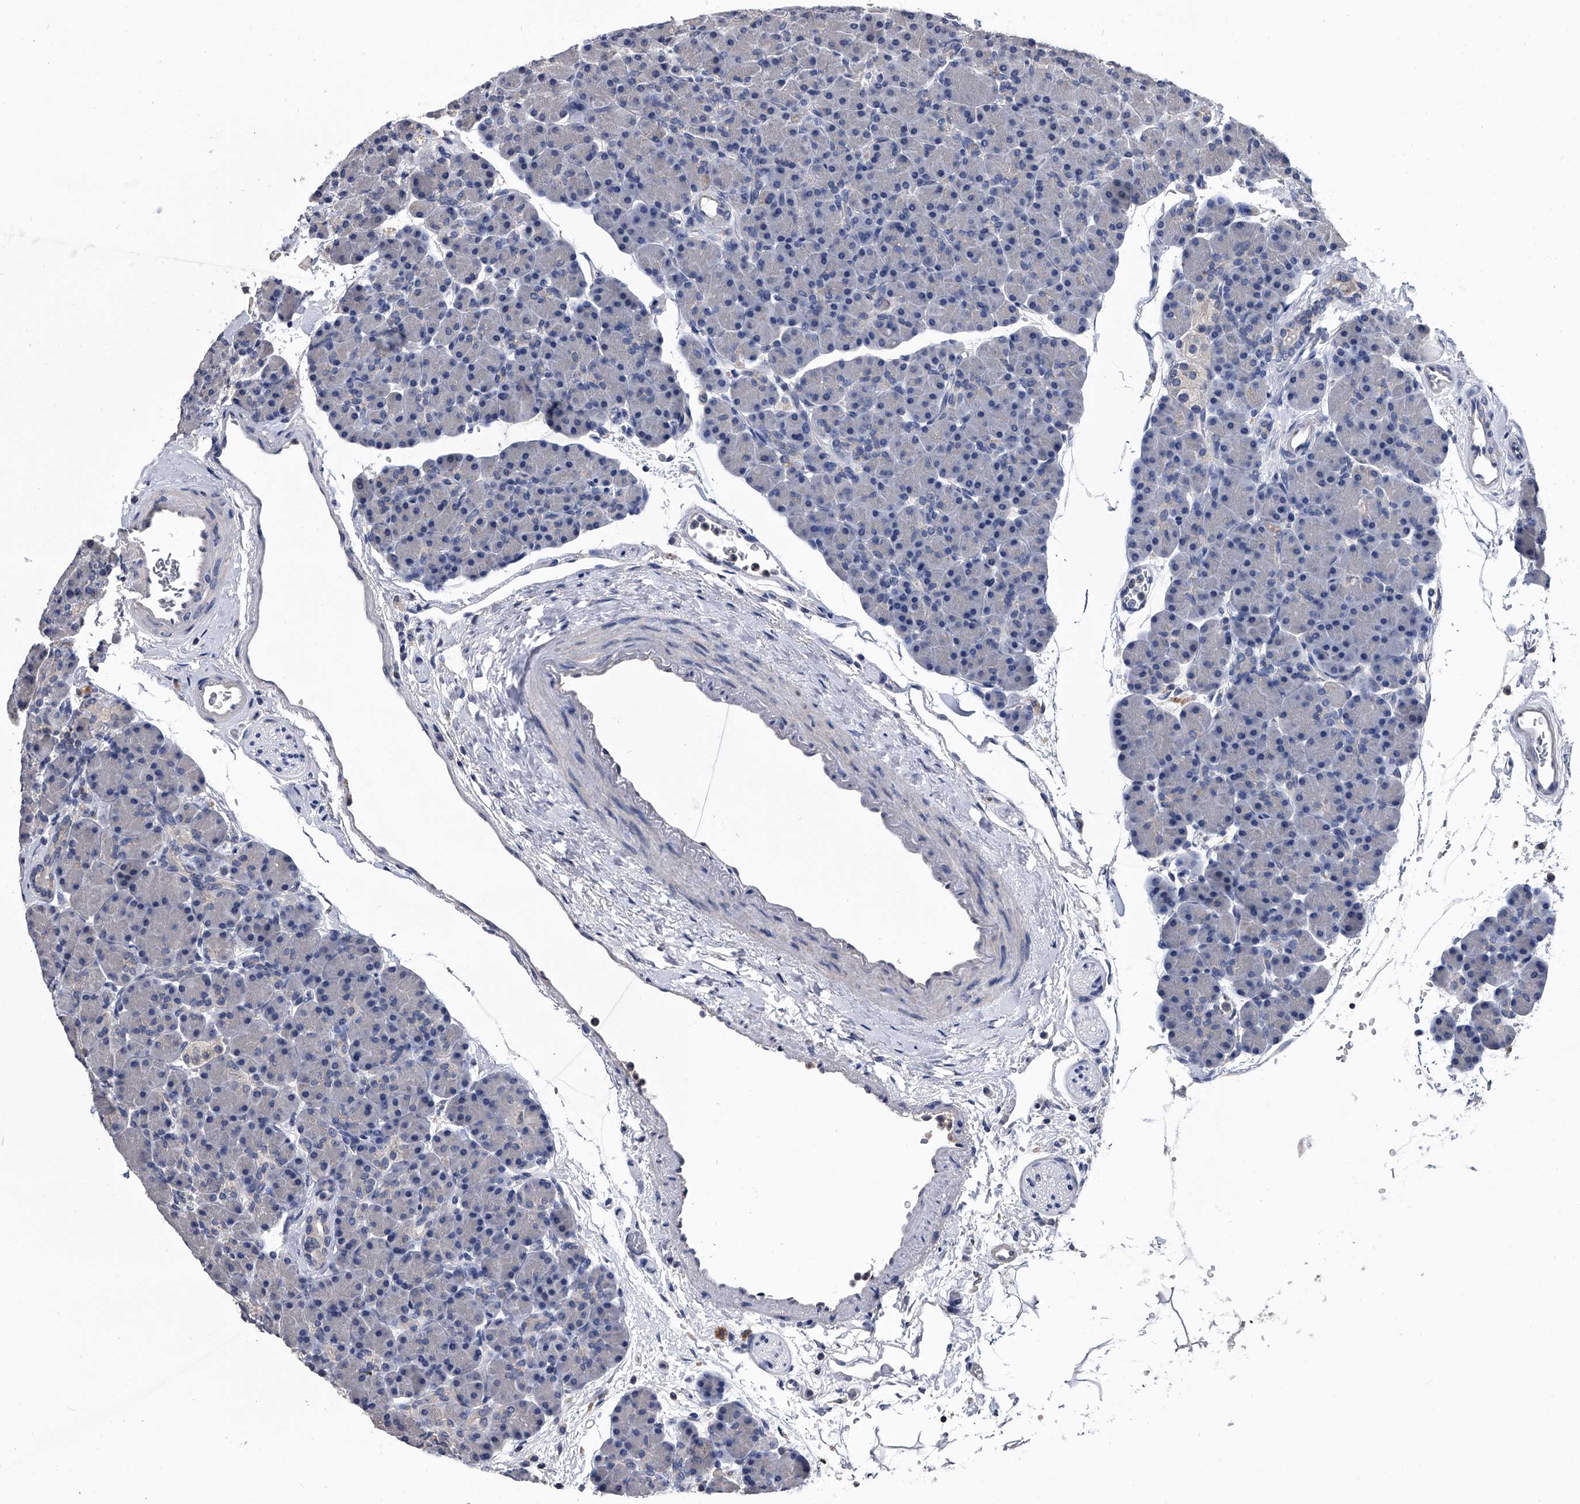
{"staining": {"intensity": "negative", "quantity": "none", "location": "none"}, "tissue": "pancreas", "cell_type": "Exocrine glandular cells", "image_type": "normal", "snomed": [{"axis": "morphology", "description": "Normal tissue, NOS"}, {"axis": "topography", "description": "Pancreas"}], "caption": "The IHC image has no significant expression in exocrine glandular cells of pancreas.", "gene": "EFCAB7", "patient": {"sex": "female", "age": 43}}